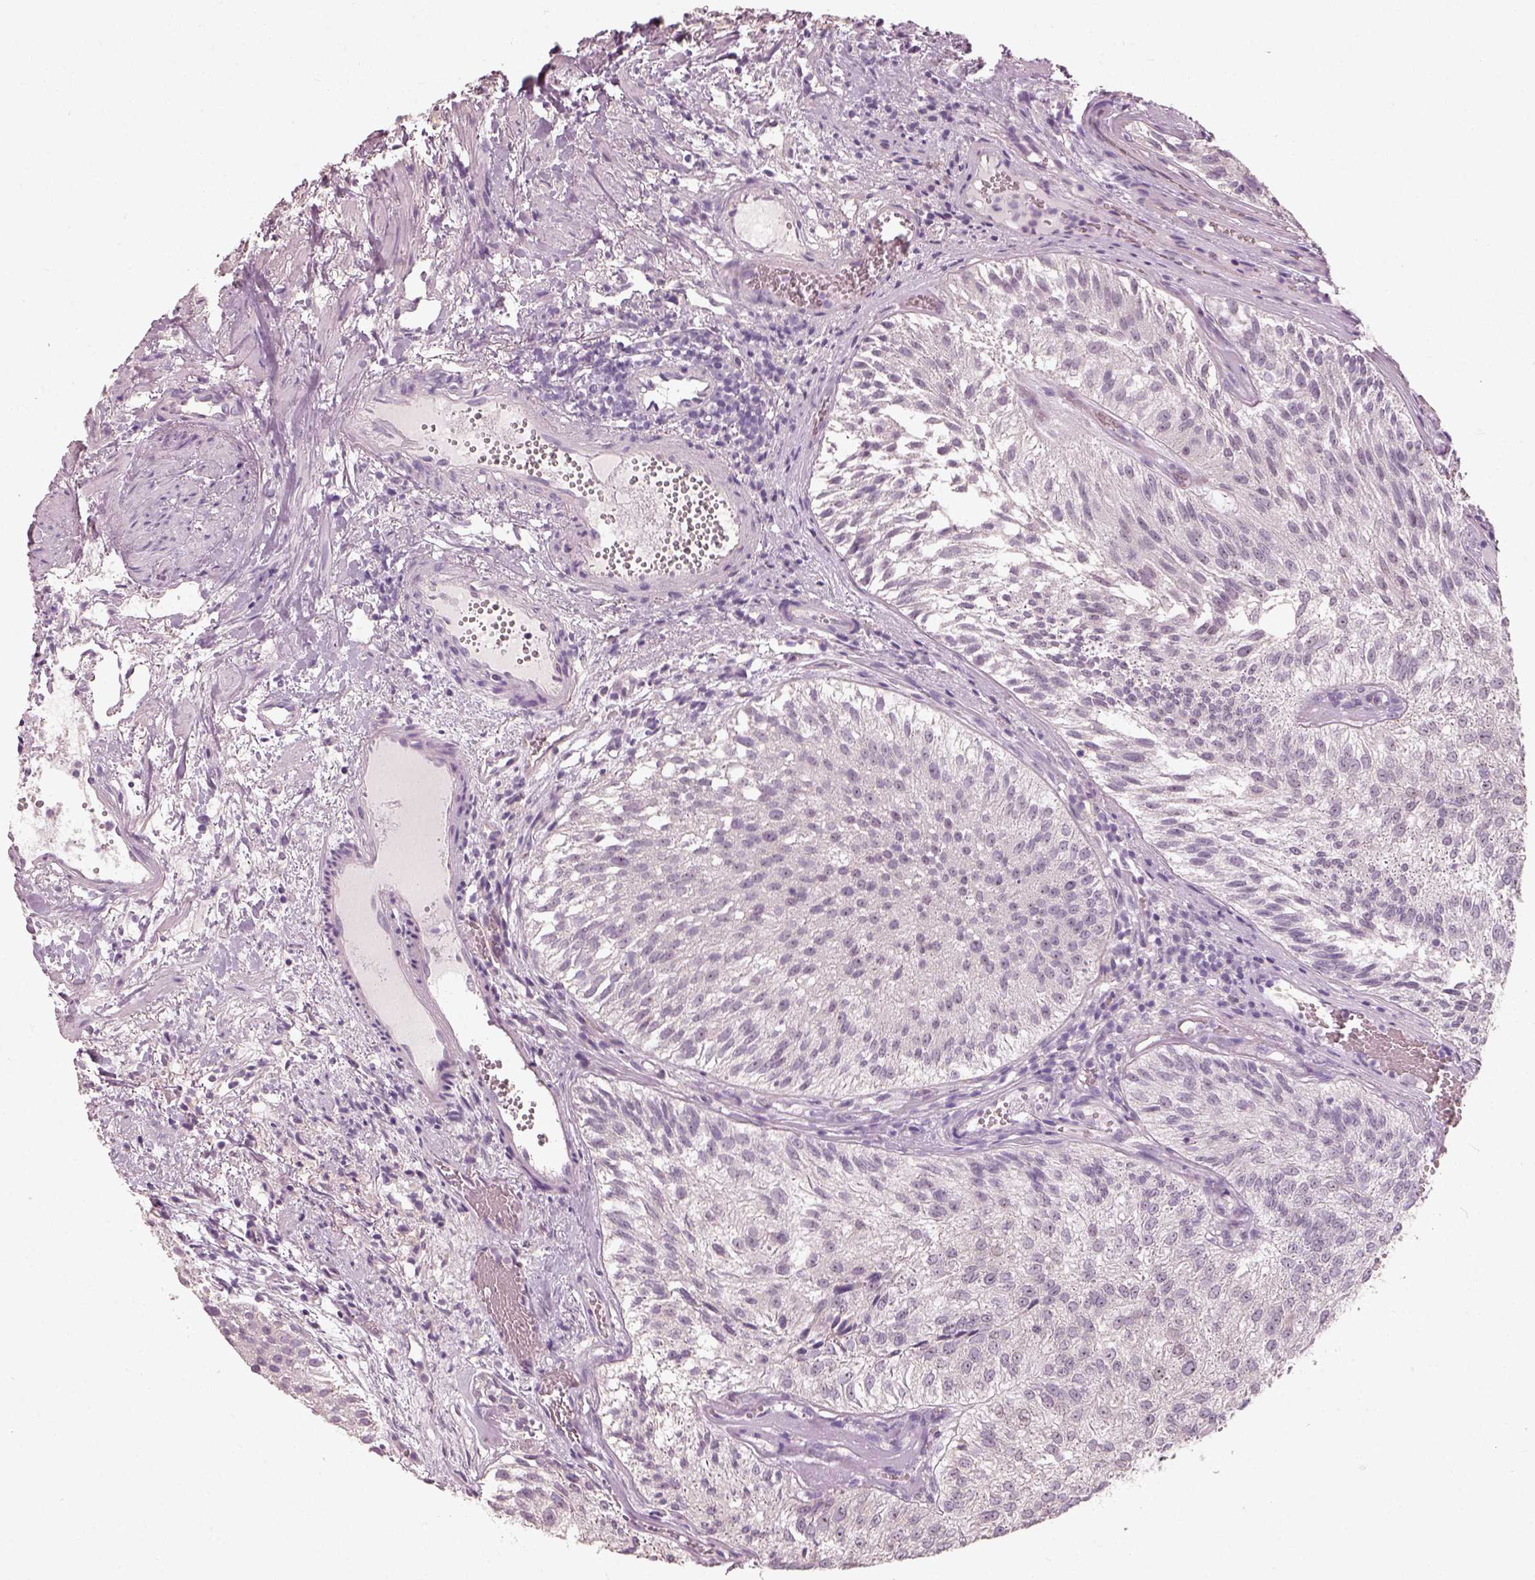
{"staining": {"intensity": "negative", "quantity": "none", "location": "none"}, "tissue": "urothelial cancer", "cell_type": "Tumor cells", "image_type": "cancer", "snomed": [{"axis": "morphology", "description": "Urothelial carcinoma, Low grade"}, {"axis": "topography", "description": "Urinary bladder"}], "caption": "This is a image of immunohistochemistry (IHC) staining of urothelial cancer, which shows no staining in tumor cells.", "gene": "CDS1", "patient": {"sex": "female", "age": 87}}